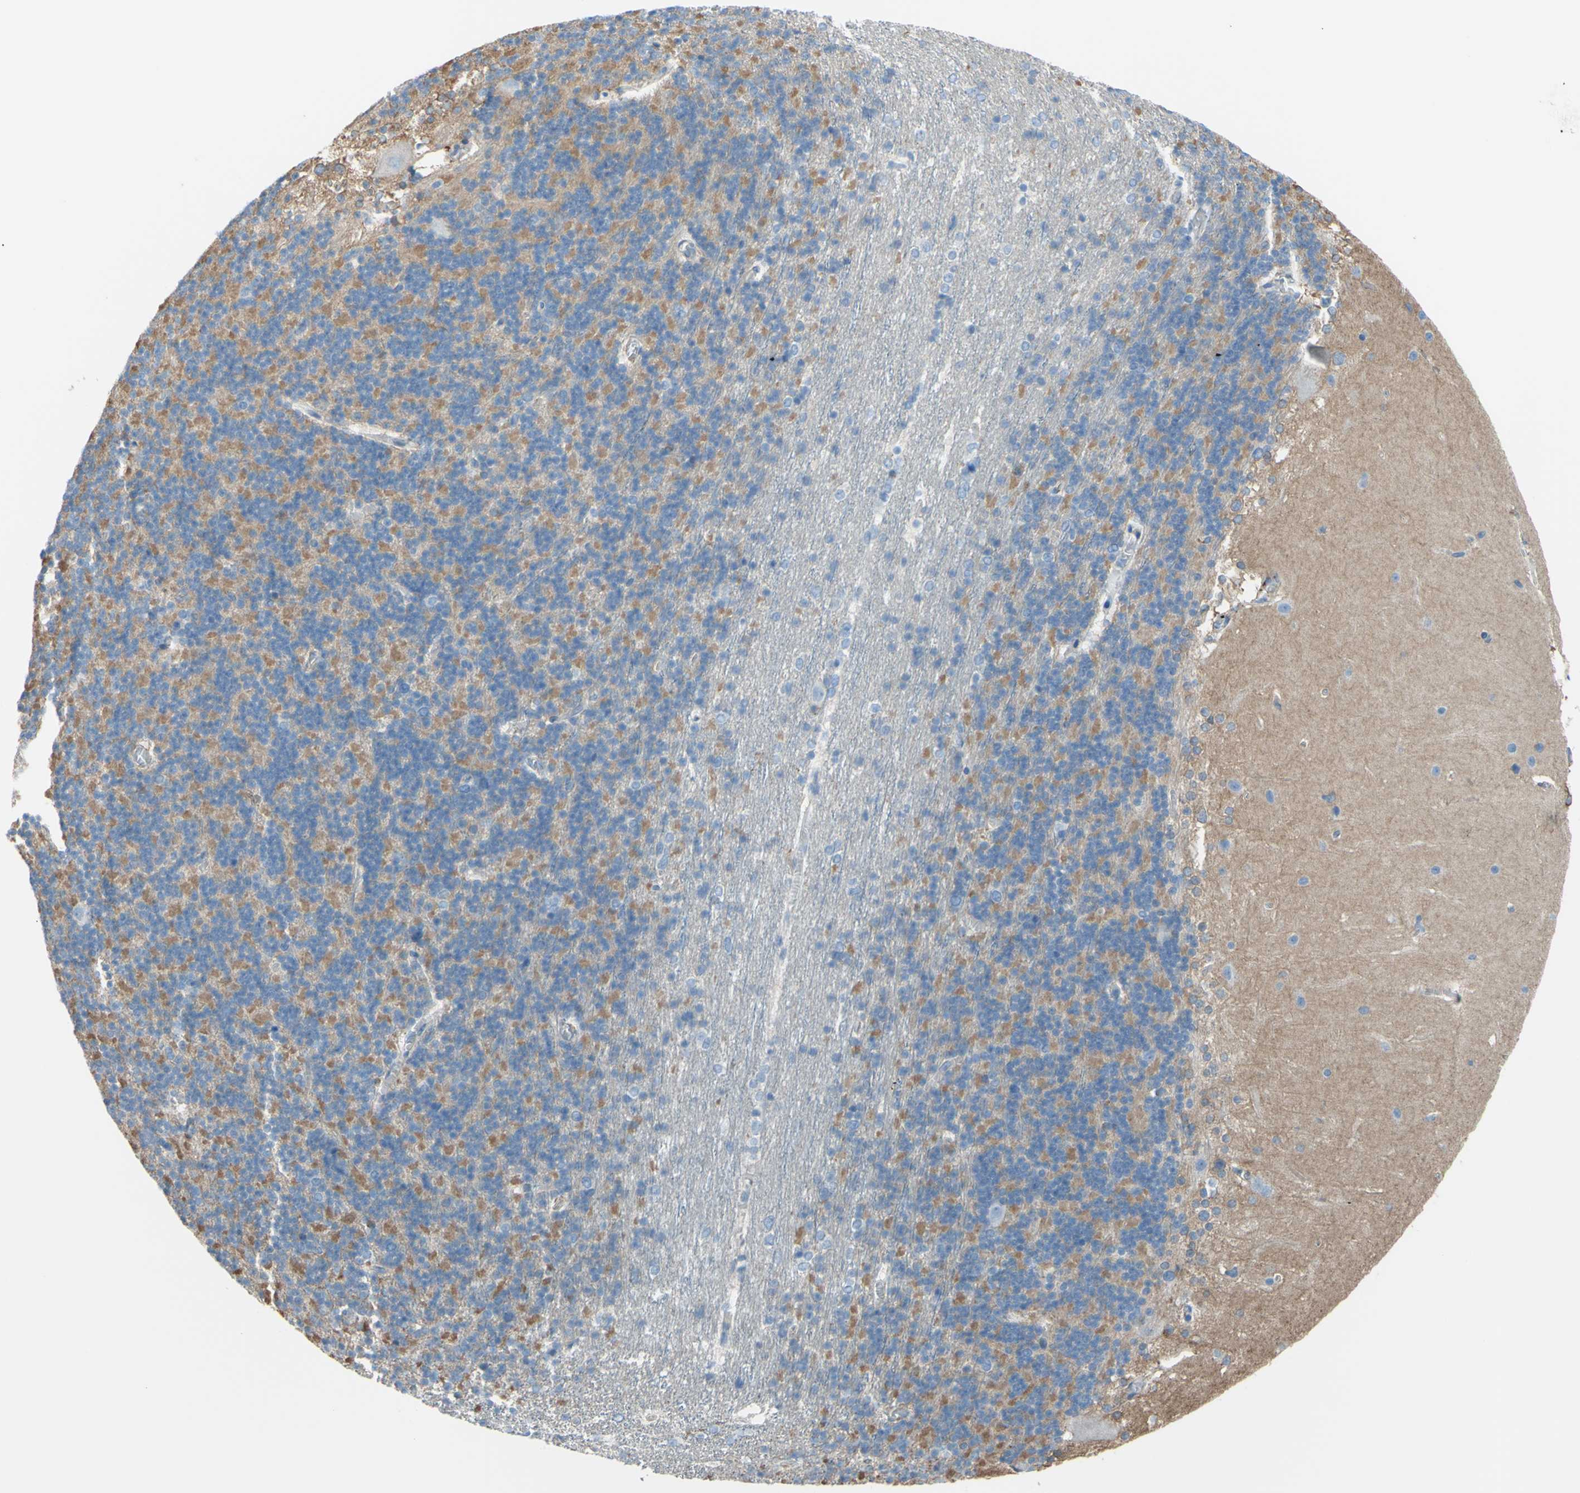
{"staining": {"intensity": "negative", "quantity": "none", "location": "none"}, "tissue": "cerebellum", "cell_type": "Cells in granular layer", "image_type": "normal", "snomed": [{"axis": "morphology", "description": "Normal tissue, NOS"}, {"axis": "topography", "description": "Cerebellum"}], "caption": "IHC micrograph of benign cerebellum: human cerebellum stained with DAB (3,3'-diaminobenzidine) reveals no significant protein staining in cells in granular layer. Nuclei are stained in blue.", "gene": "ADD1", "patient": {"sex": "female", "age": 19}}